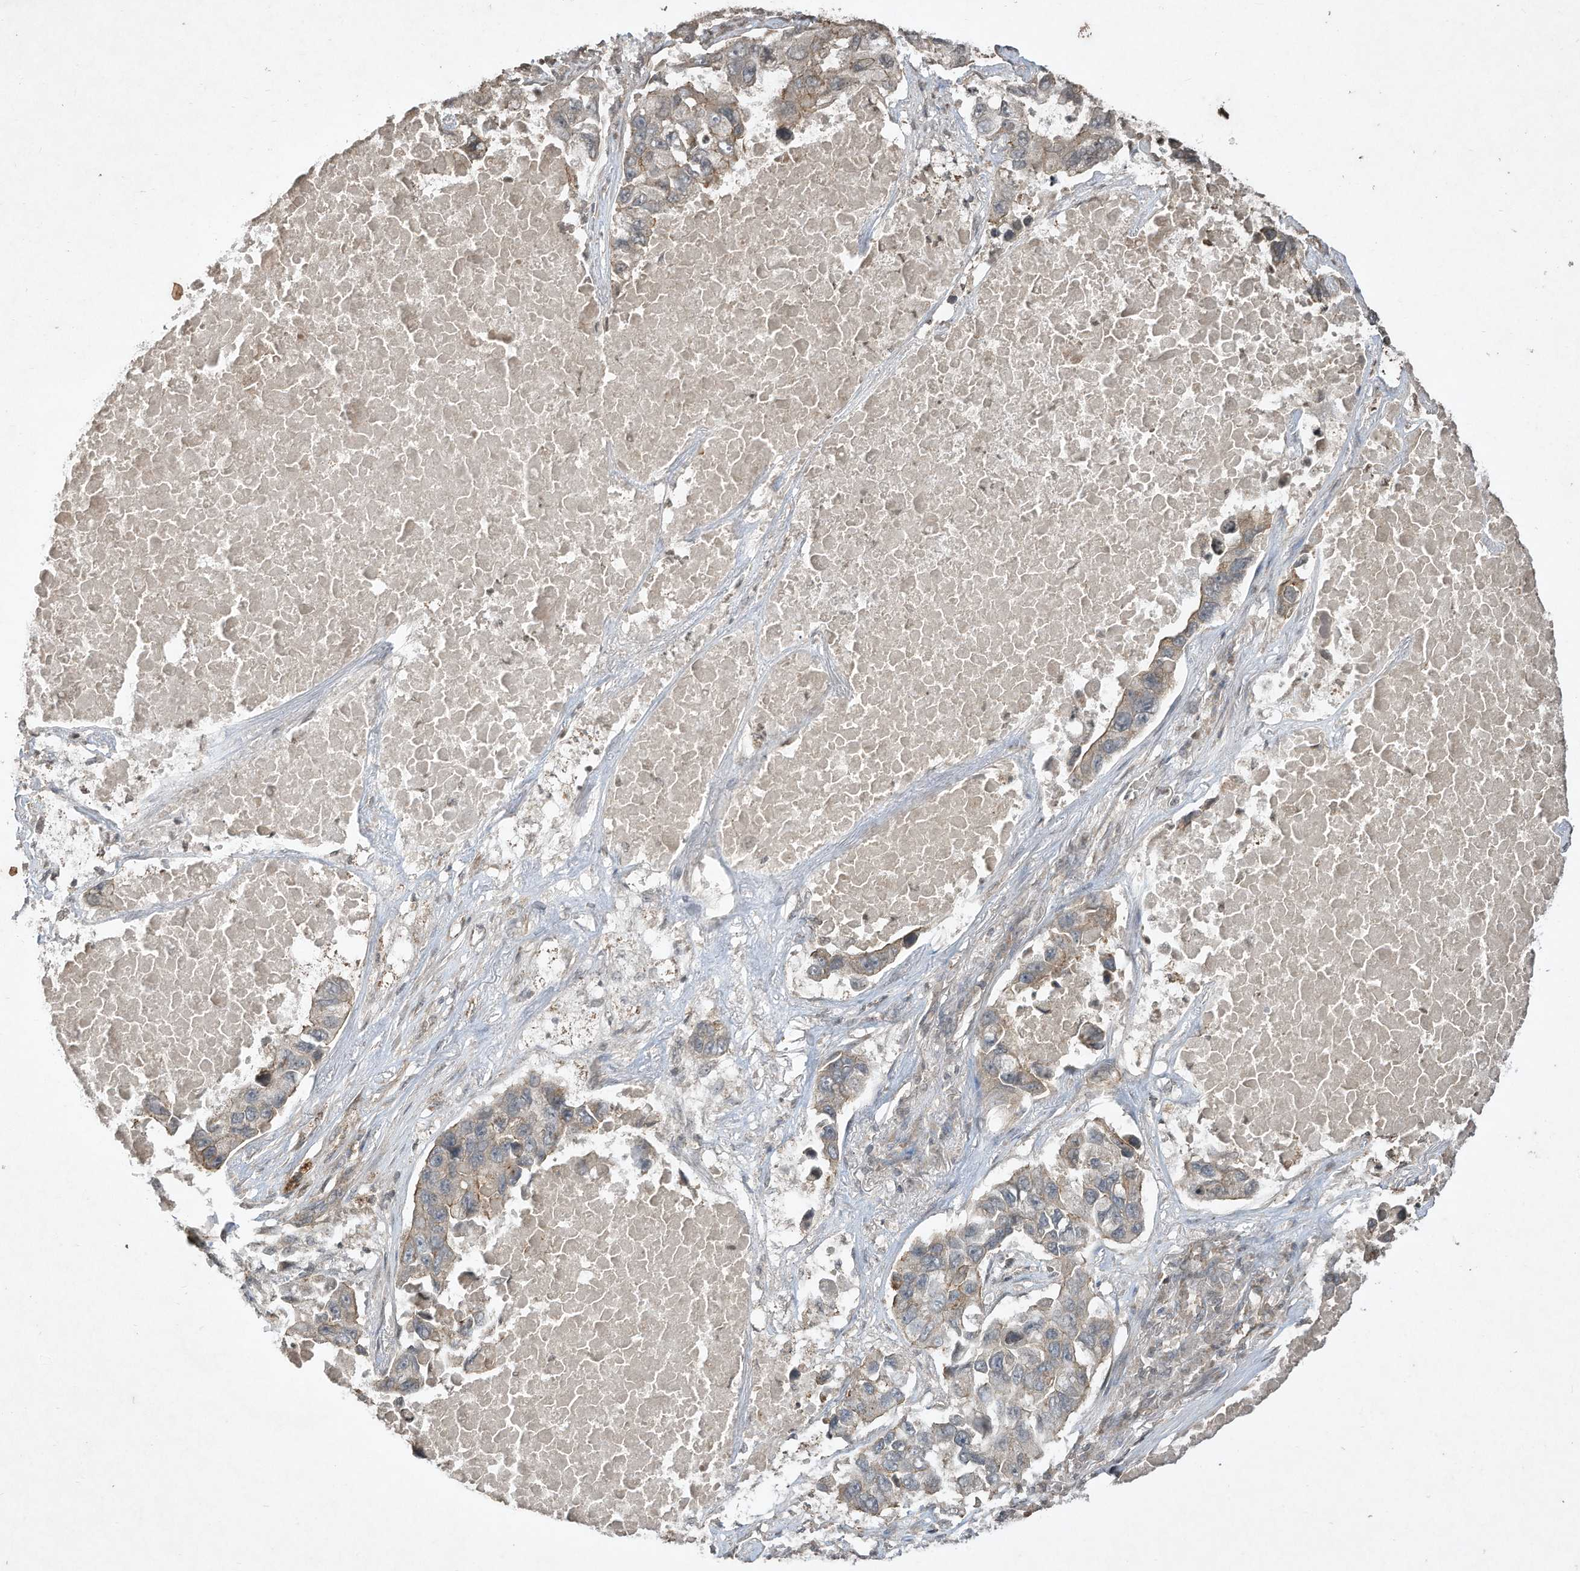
{"staining": {"intensity": "weak", "quantity": "25%-75%", "location": "cytoplasmic/membranous"}, "tissue": "lung cancer", "cell_type": "Tumor cells", "image_type": "cancer", "snomed": [{"axis": "morphology", "description": "Adenocarcinoma, NOS"}, {"axis": "topography", "description": "Lung"}], "caption": "Protein staining of adenocarcinoma (lung) tissue reveals weak cytoplasmic/membranous positivity in approximately 25%-75% of tumor cells. The protein of interest is stained brown, and the nuclei are stained in blue (DAB (3,3'-diaminobenzidine) IHC with brightfield microscopy, high magnification).", "gene": "MATN2", "patient": {"sex": "male", "age": 64}}